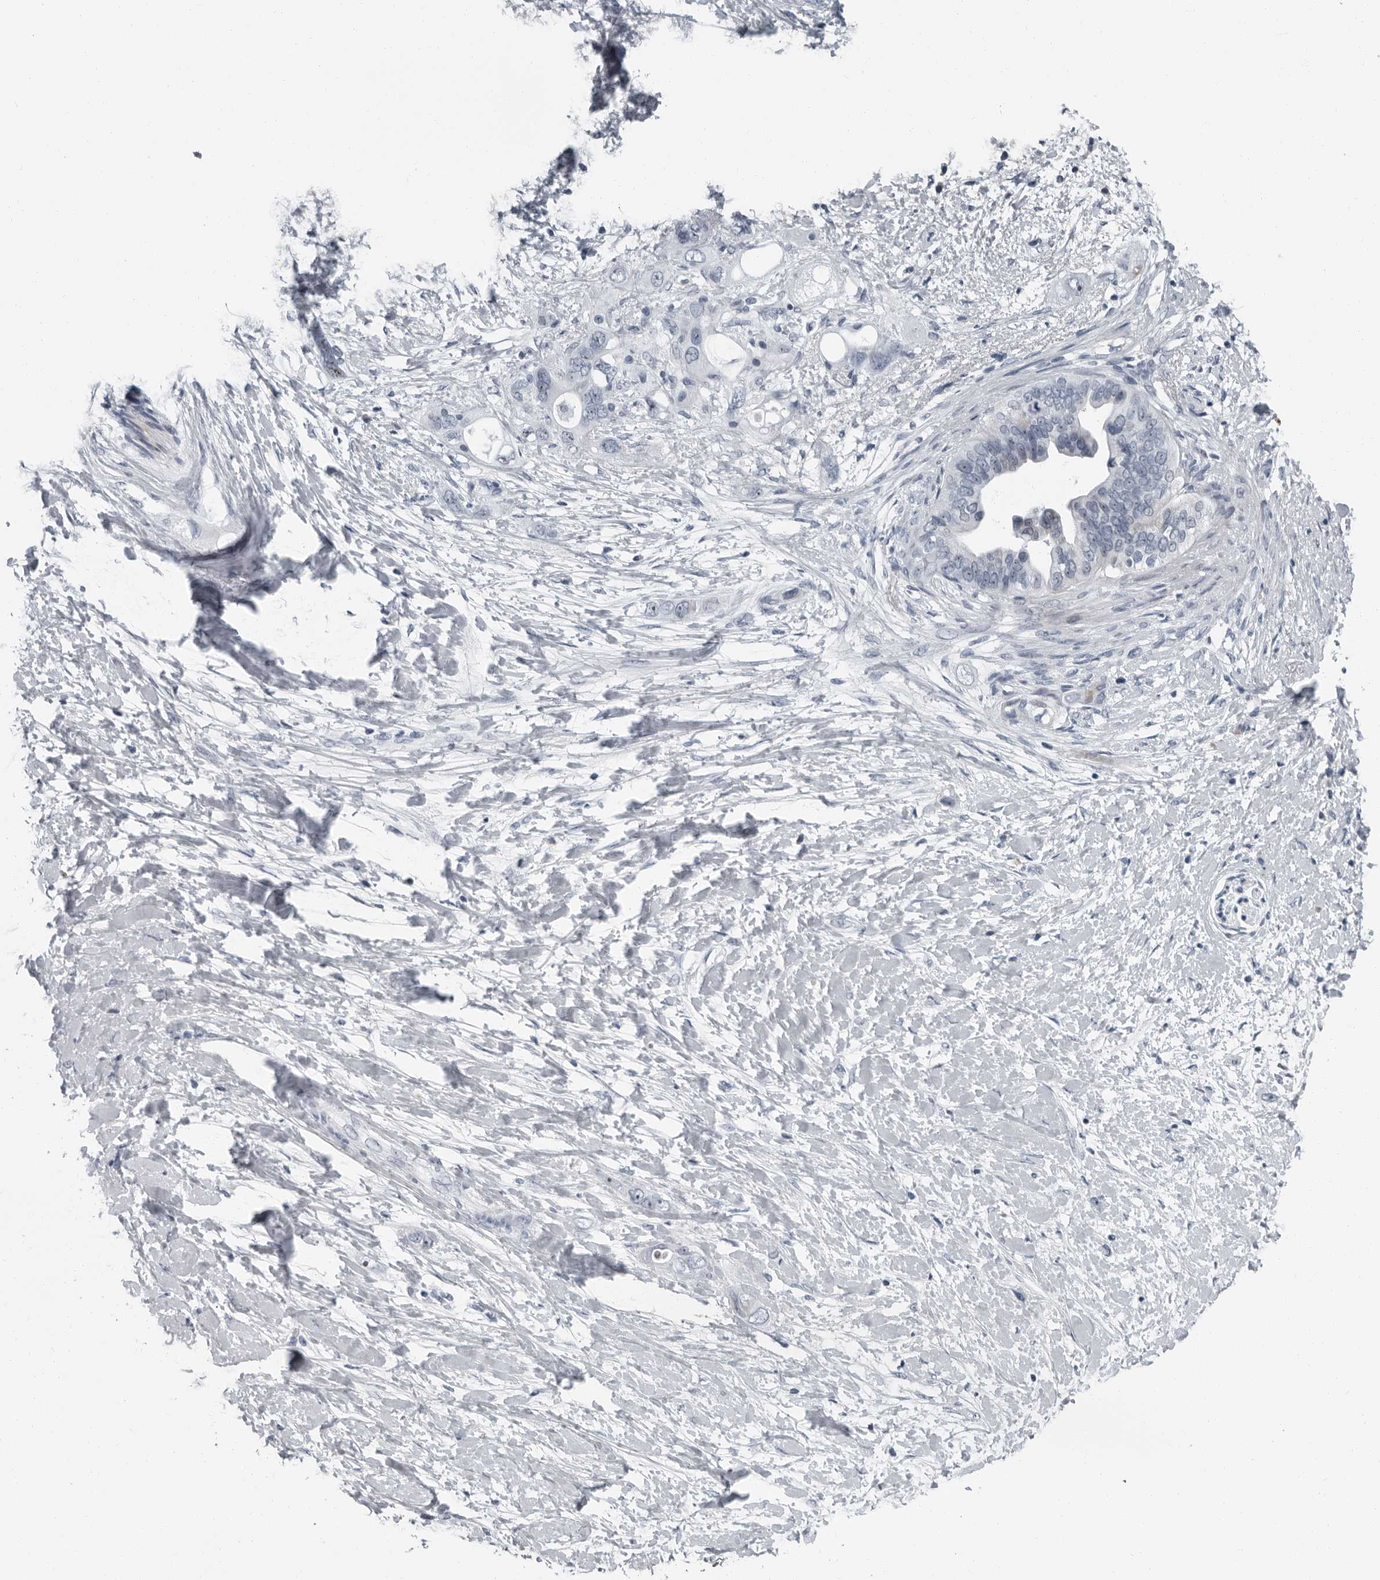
{"staining": {"intensity": "negative", "quantity": "none", "location": "none"}, "tissue": "pancreatic cancer", "cell_type": "Tumor cells", "image_type": "cancer", "snomed": [{"axis": "morphology", "description": "Adenocarcinoma, NOS"}, {"axis": "topography", "description": "Pancreas"}], "caption": "There is no significant staining in tumor cells of pancreatic cancer. (Stains: DAB (3,3'-diaminobenzidine) immunohistochemistry (IHC) with hematoxylin counter stain, Microscopy: brightfield microscopy at high magnification).", "gene": "PDCD11", "patient": {"sex": "female", "age": 56}}